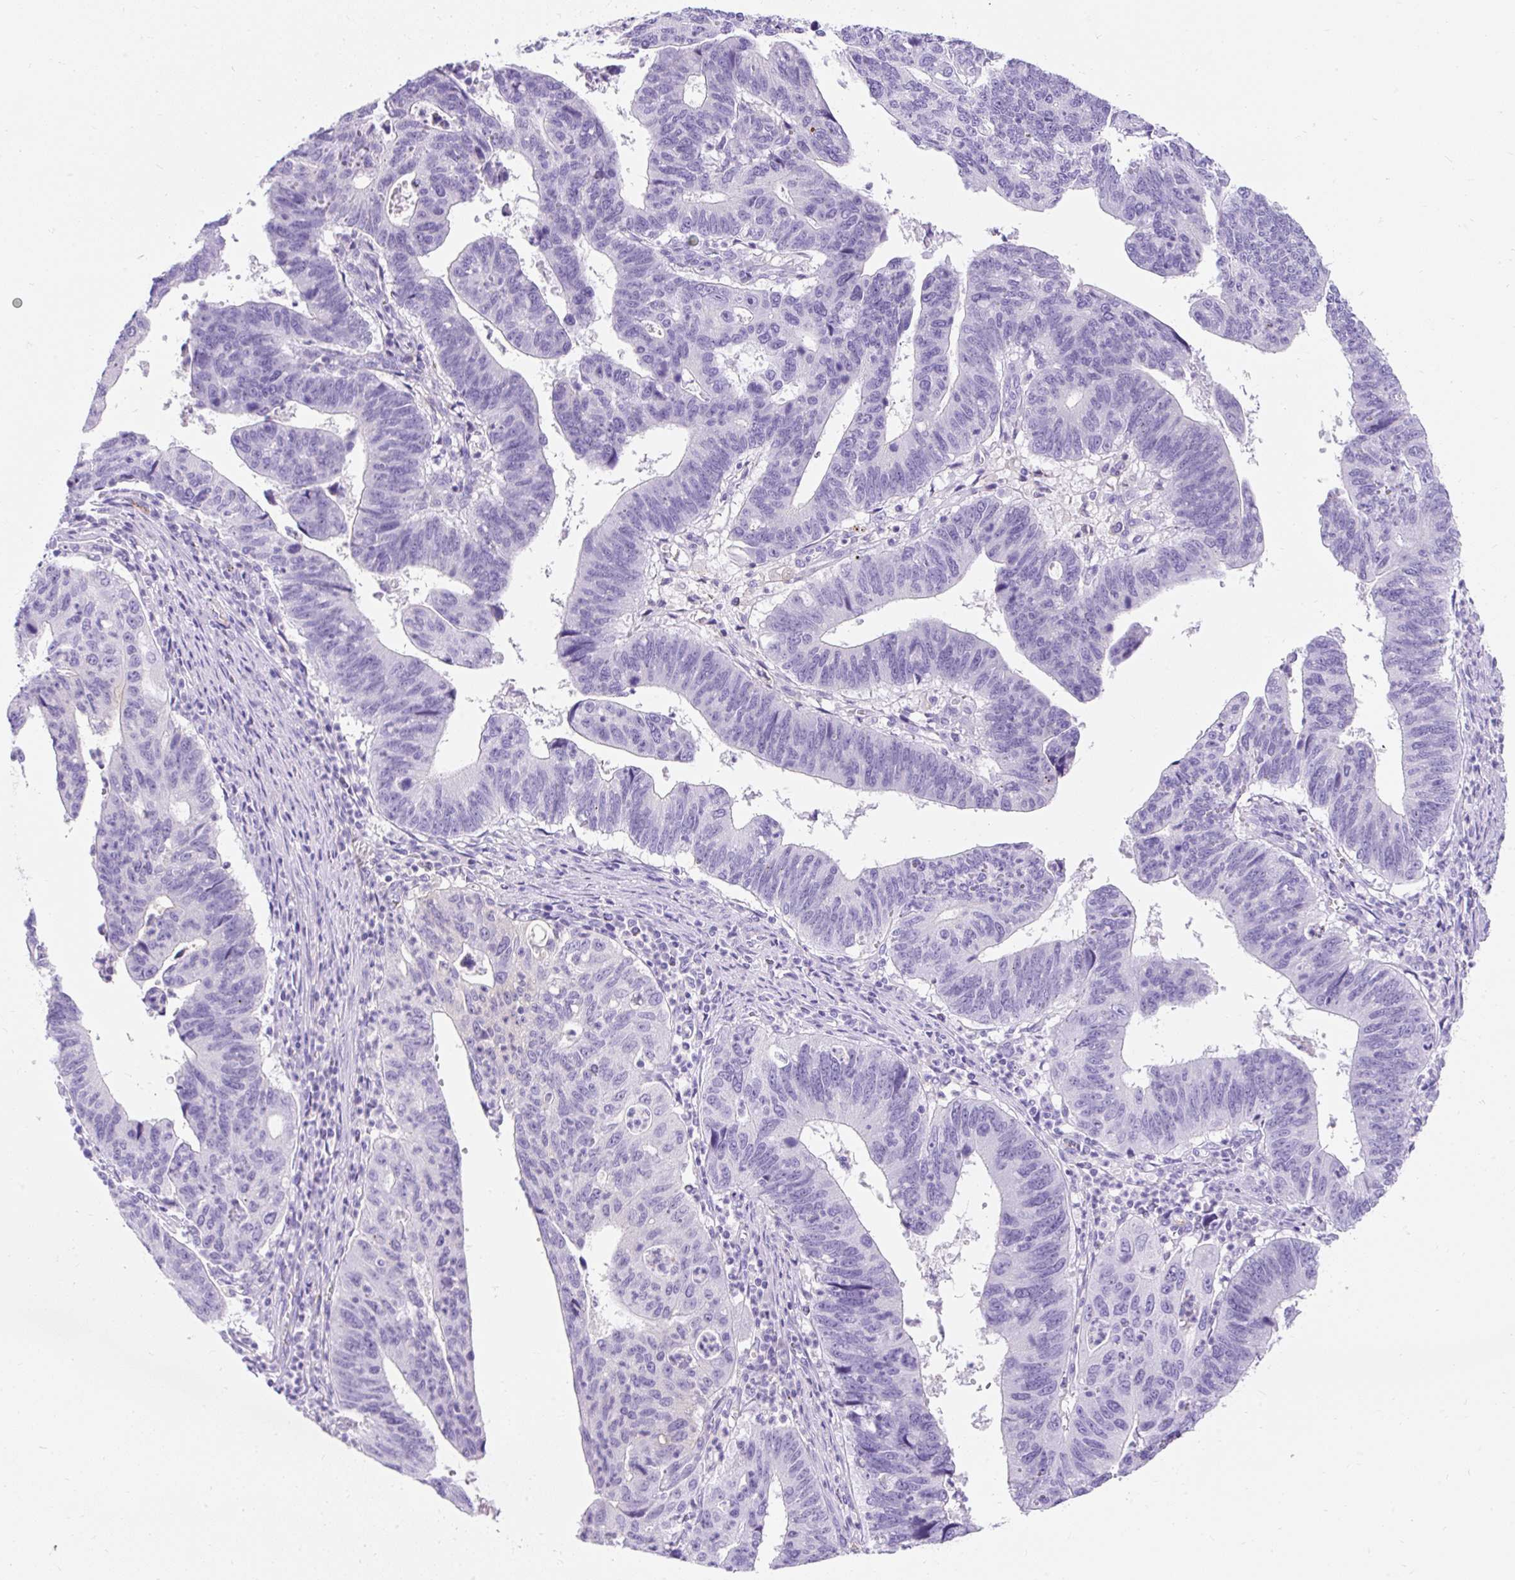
{"staining": {"intensity": "negative", "quantity": "none", "location": "none"}, "tissue": "stomach cancer", "cell_type": "Tumor cells", "image_type": "cancer", "snomed": [{"axis": "morphology", "description": "Adenocarcinoma, NOS"}, {"axis": "topography", "description": "Stomach"}], "caption": "Immunohistochemistry image of stomach cancer stained for a protein (brown), which shows no positivity in tumor cells.", "gene": "APOC4-APOC2", "patient": {"sex": "male", "age": 59}}